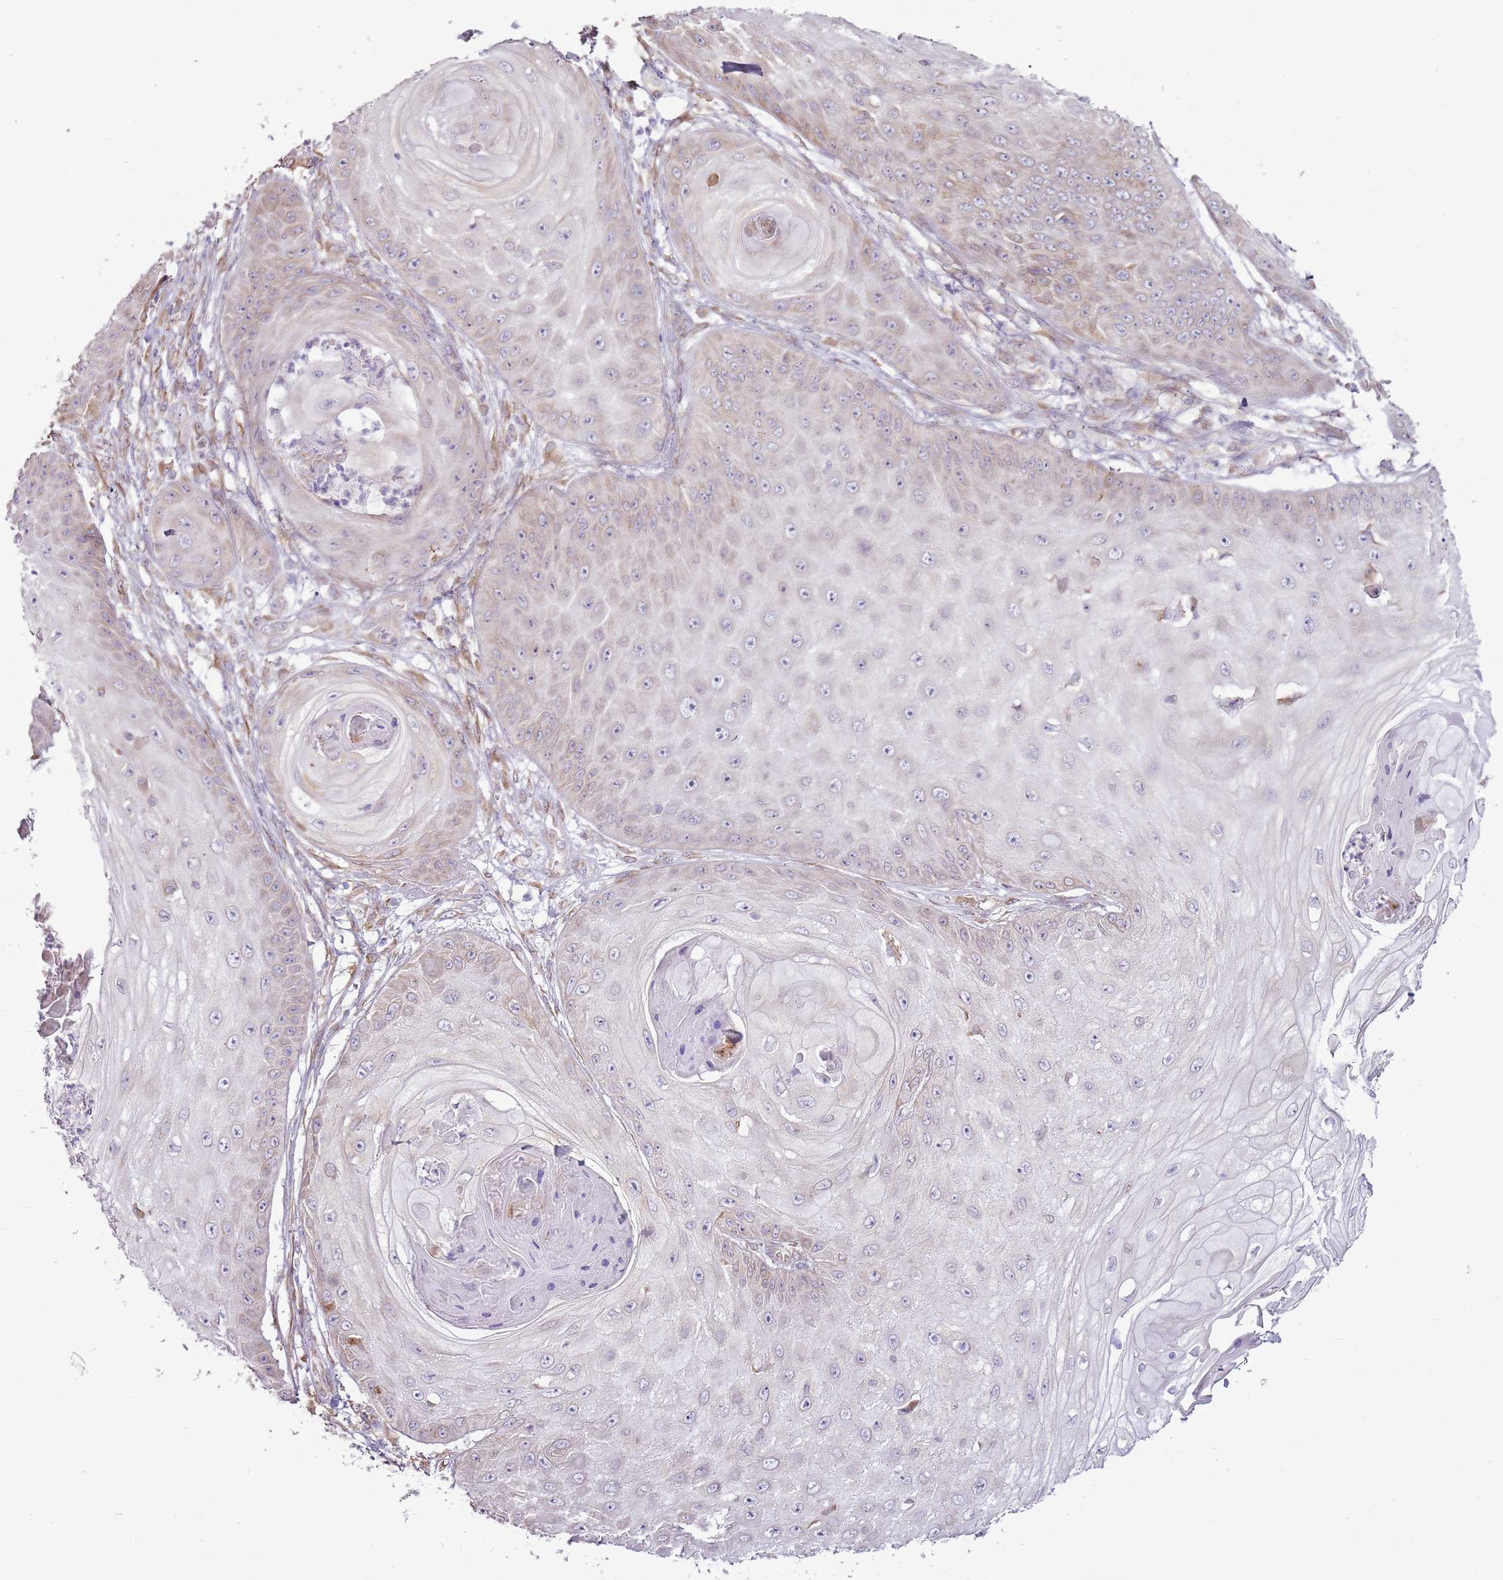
{"staining": {"intensity": "weak", "quantity": "<25%", "location": "cytoplasmic/membranous"}, "tissue": "skin cancer", "cell_type": "Tumor cells", "image_type": "cancer", "snomed": [{"axis": "morphology", "description": "Squamous cell carcinoma, NOS"}, {"axis": "topography", "description": "Skin"}], "caption": "Immunohistochemistry (IHC) image of neoplastic tissue: human skin squamous cell carcinoma stained with DAB shows no significant protein expression in tumor cells.", "gene": "TMED10", "patient": {"sex": "male", "age": 70}}